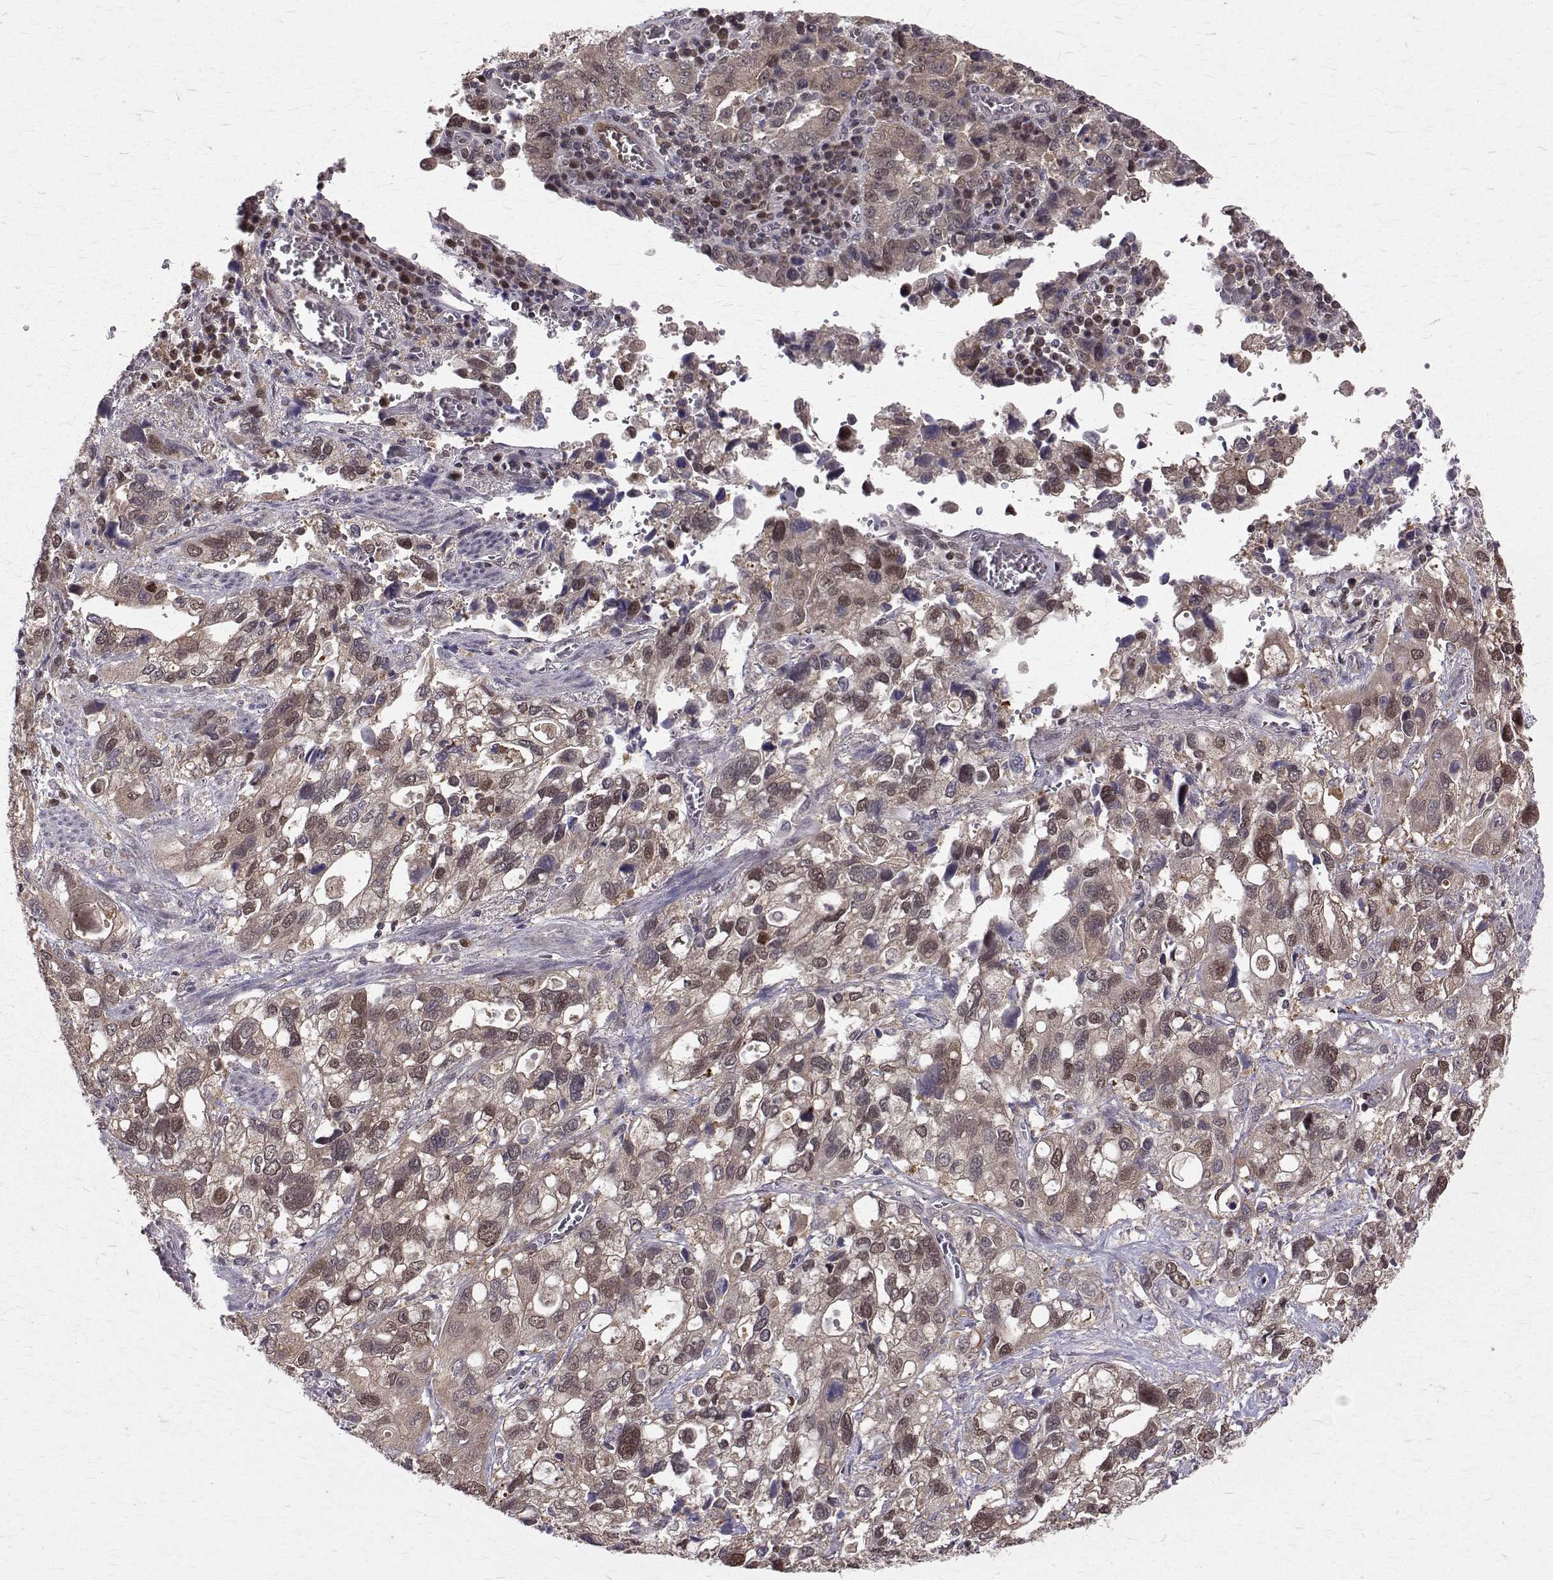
{"staining": {"intensity": "moderate", "quantity": ">75%", "location": "cytoplasmic/membranous,nuclear"}, "tissue": "stomach cancer", "cell_type": "Tumor cells", "image_type": "cancer", "snomed": [{"axis": "morphology", "description": "Adenocarcinoma, NOS"}, {"axis": "topography", "description": "Stomach, upper"}], "caption": "Tumor cells exhibit medium levels of moderate cytoplasmic/membranous and nuclear expression in approximately >75% of cells in human adenocarcinoma (stomach). The staining was performed using DAB to visualize the protein expression in brown, while the nuclei were stained in blue with hematoxylin (Magnification: 20x).", "gene": "NIF3L1", "patient": {"sex": "female", "age": 81}}